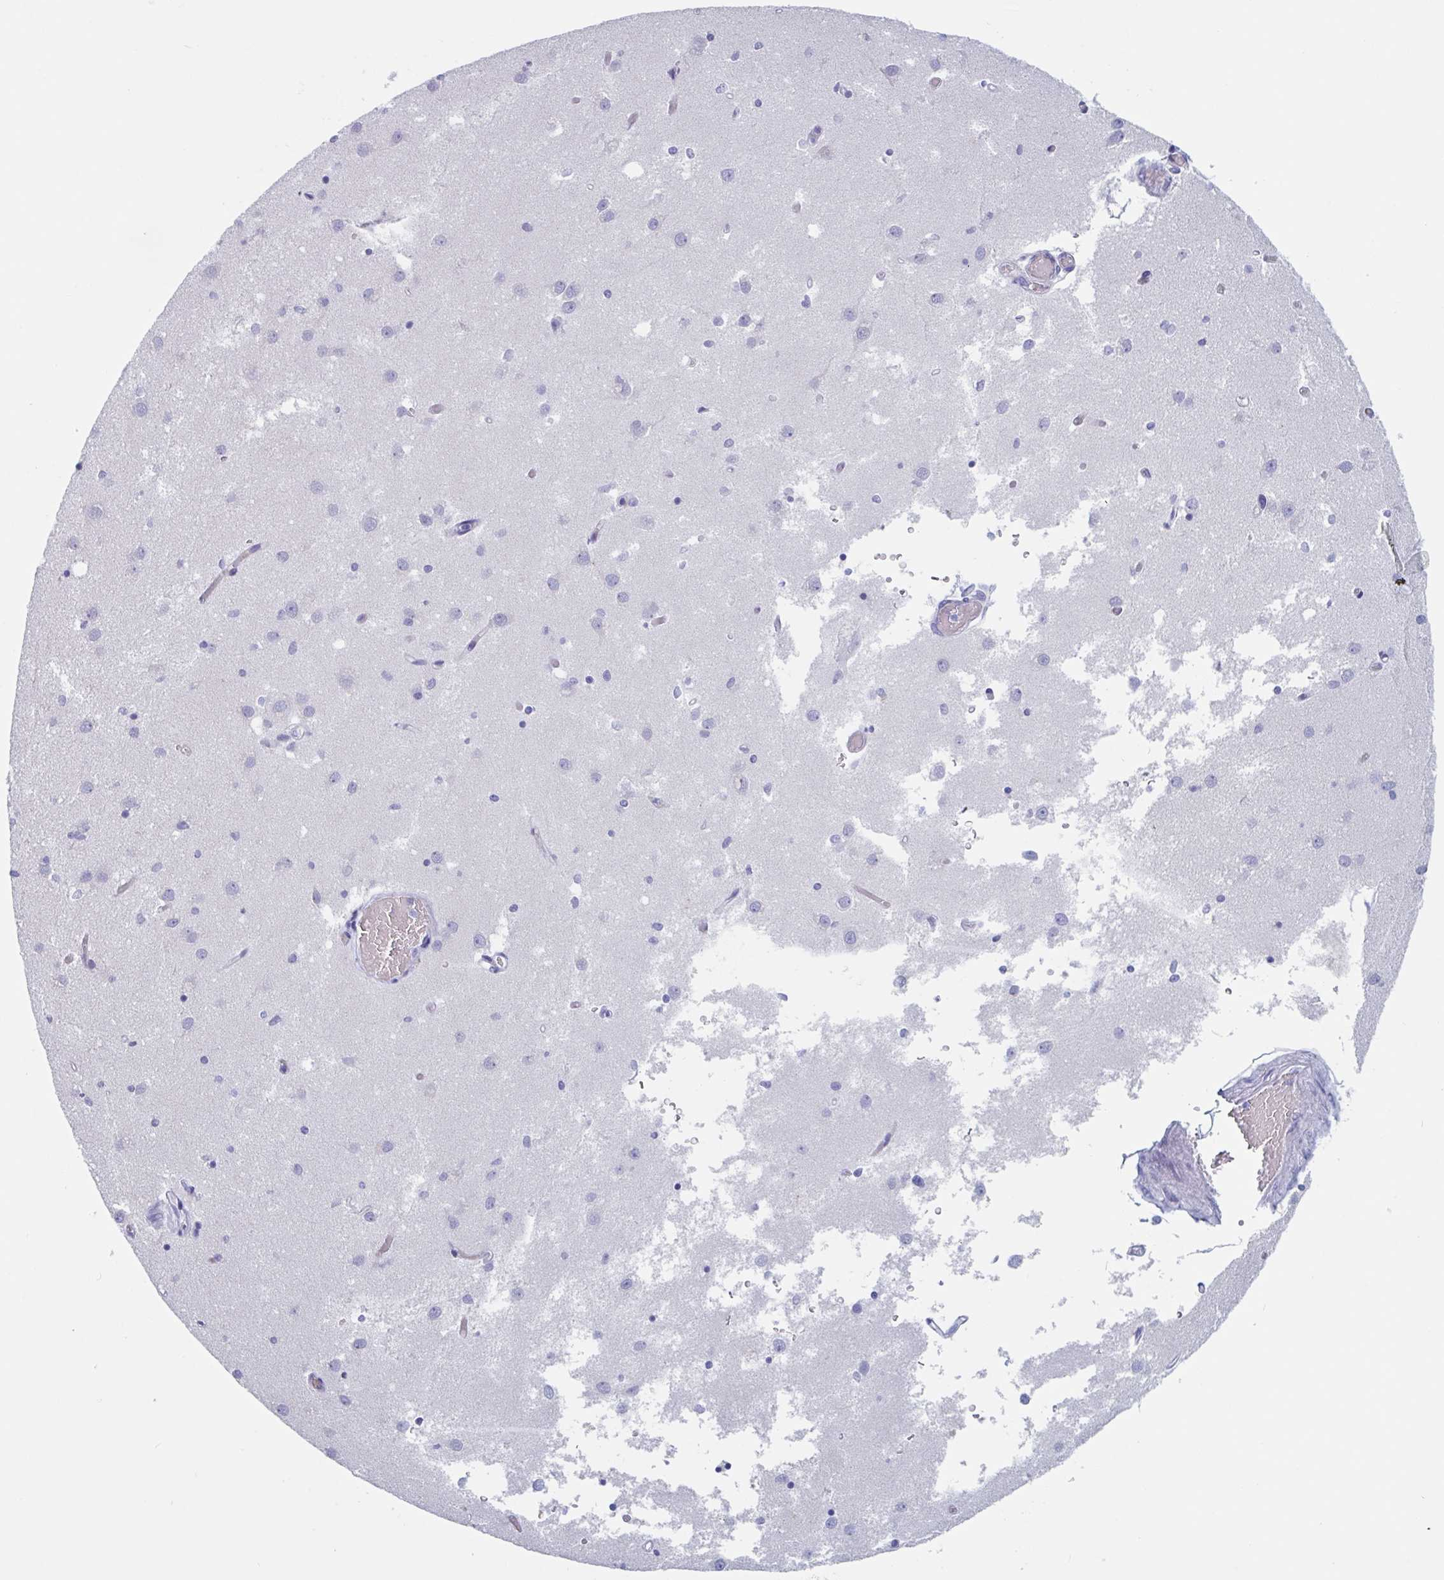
{"staining": {"intensity": "negative", "quantity": "none", "location": "none"}, "tissue": "caudate", "cell_type": "Glial cells", "image_type": "normal", "snomed": [{"axis": "morphology", "description": "Normal tissue, NOS"}, {"axis": "topography", "description": "Lateral ventricle wall"}], "caption": "A micrograph of caudate stained for a protein displays no brown staining in glial cells. (DAB immunohistochemistry visualized using brightfield microscopy, high magnification).", "gene": "DPEP3", "patient": {"sex": "male", "age": 70}}